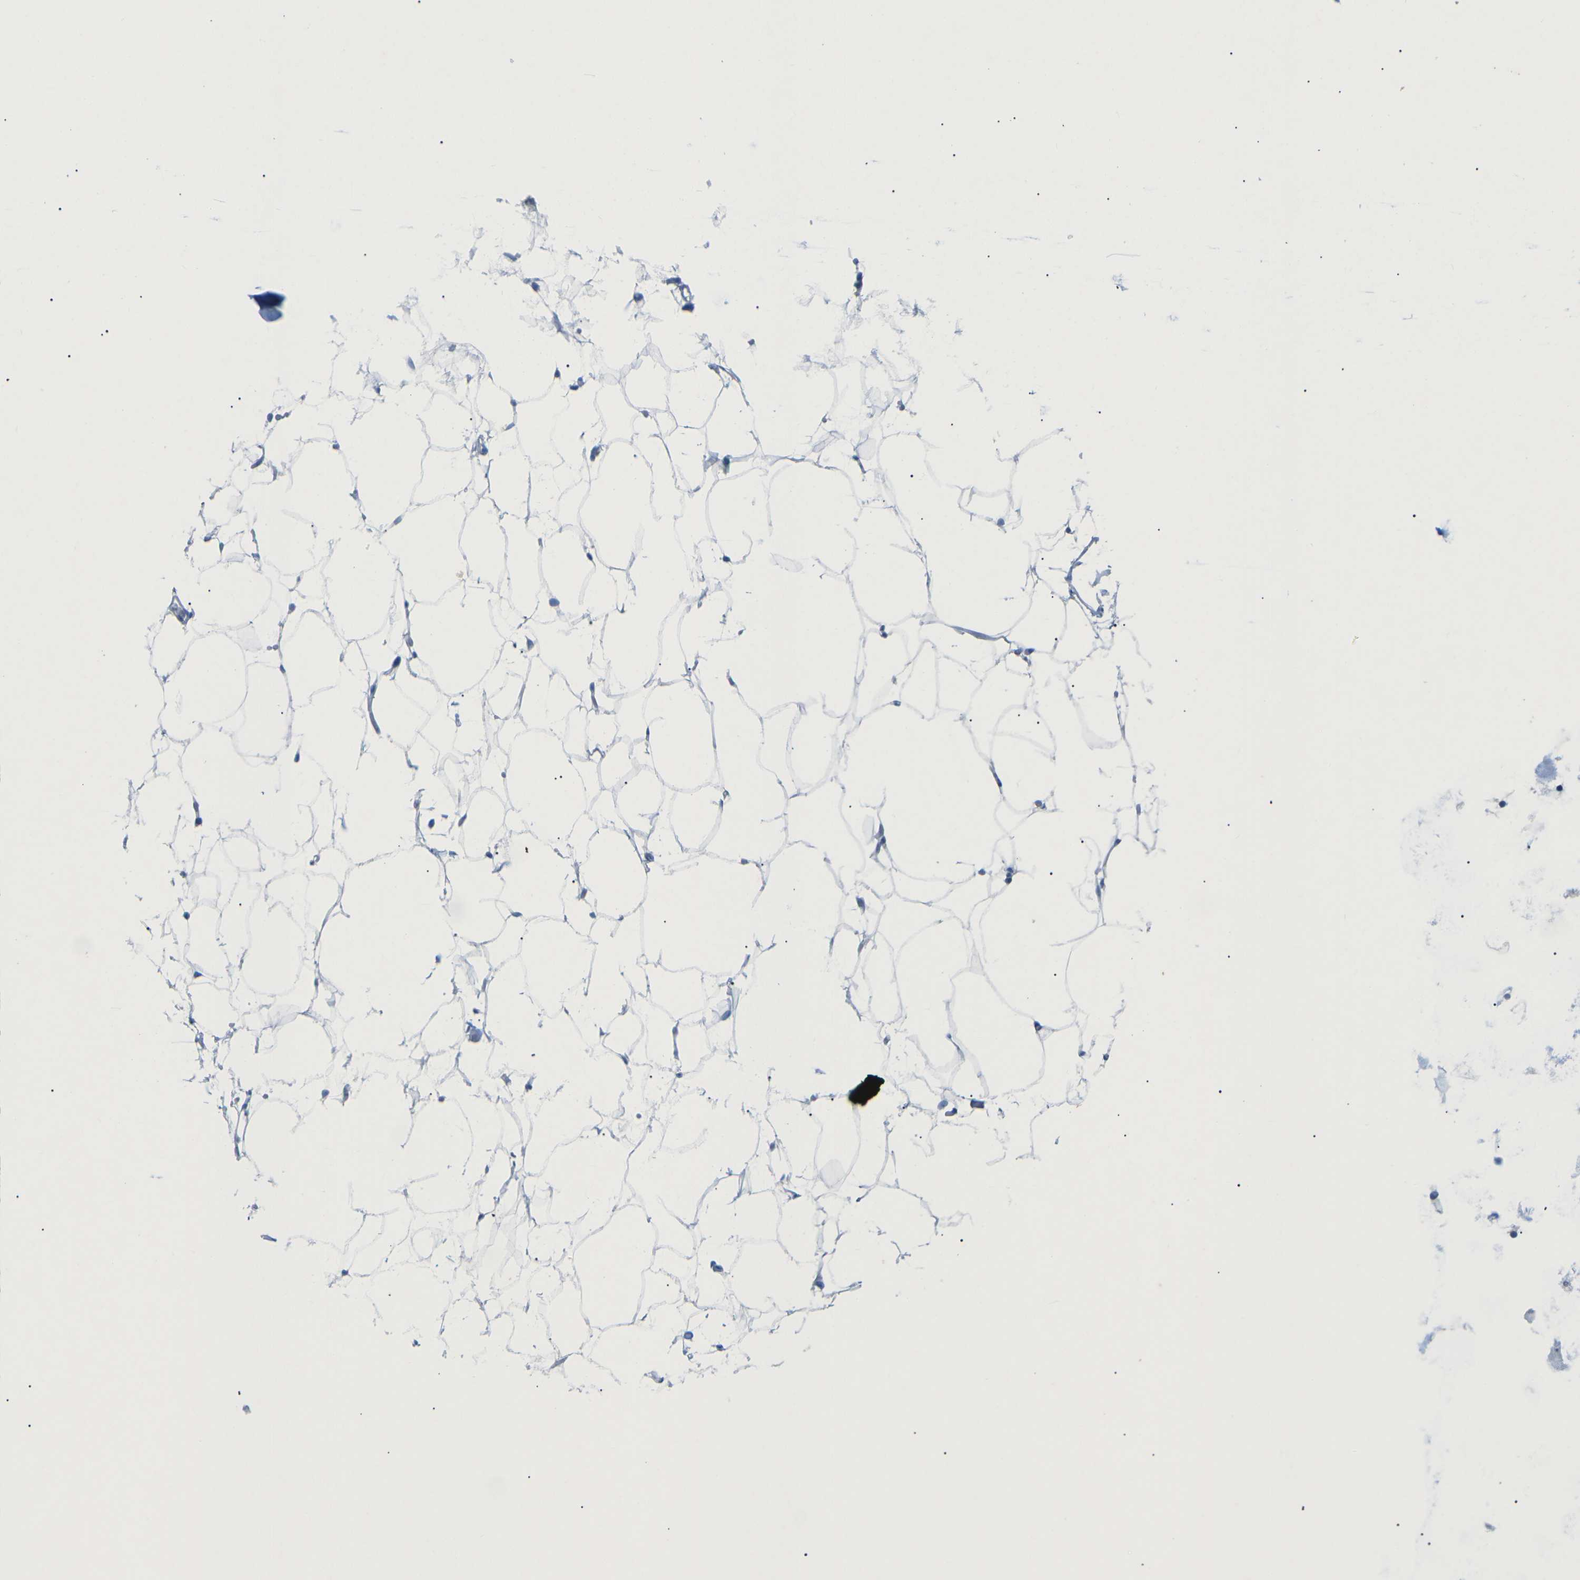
{"staining": {"intensity": "negative", "quantity": "none", "location": "none"}, "tissue": "adipose tissue", "cell_type": "Adipocytes", "image_type": "normal", "snomed": [{"axis": "morphology", "description": "Normal tissue, NOS"}, {"axis": "topography", "description": "Breast"}, {"axis": "topography", "description": "Soft tissue"}], "caption": "Adipose tissue stained for a protein using immunohistochemistry (IHC) shows no staining adipocytes.", "gene": "HBG2", "patient": {"sex": "female", "age": 75}}